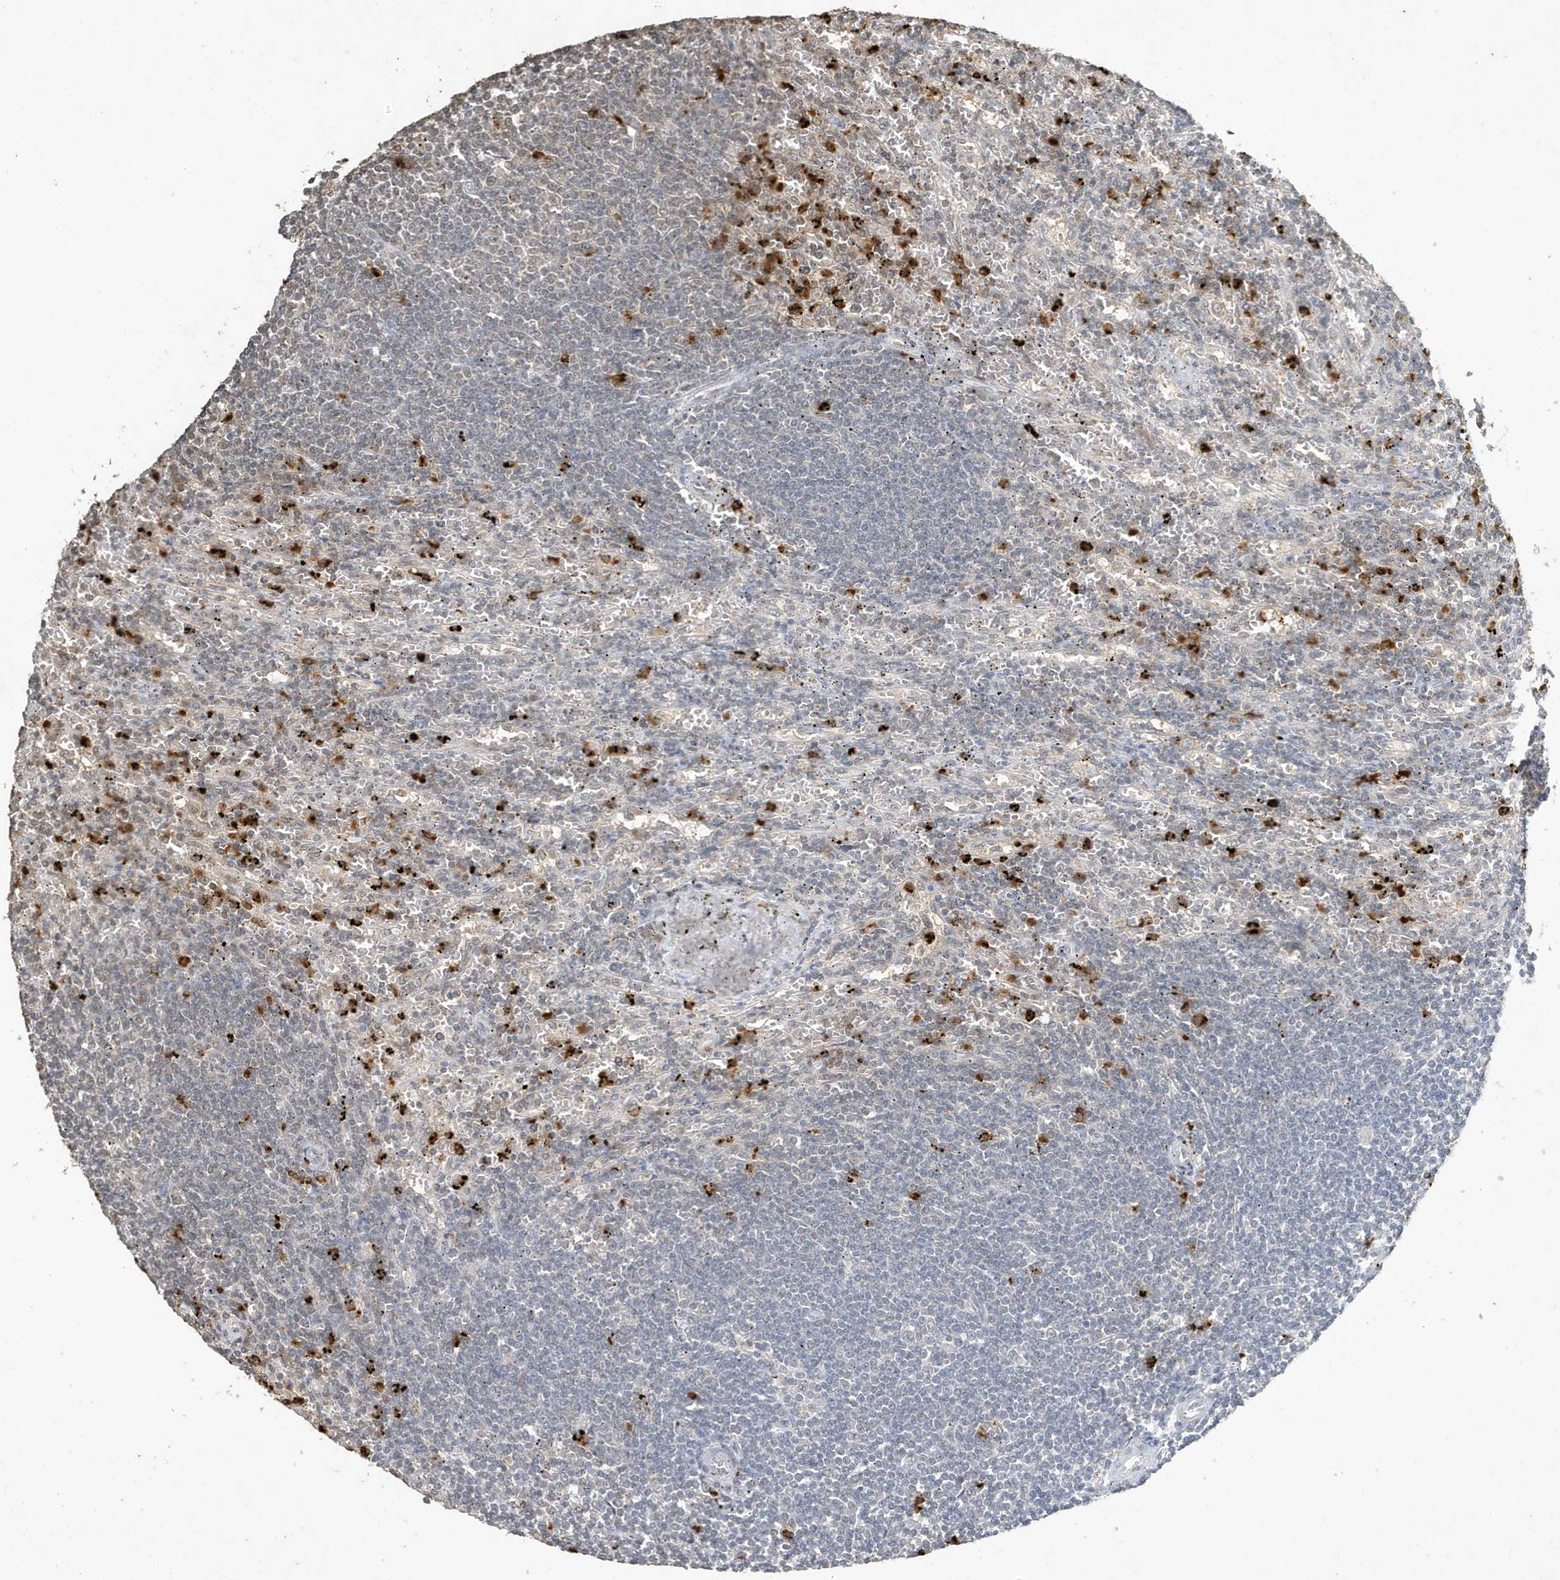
{"staining": {"intensity": "negative", "quantity": "none", "location": "none"}, "tissue": "lymphoma", "cell_type": "Tumor cells", "image_type": "cancer", "snomed": [{"axis": "morphology", "description": "Malignant lymphoma, non-Hodgkin's type, Low grade"}, {"axis": "topography", "description": "Spleen"}], "caption": "Human lymphoma stained for a protein using IHC exhibits no staining in tumor cells.", "gene": "DEFA1", "patient": {"sex": "male", "age": 76}}